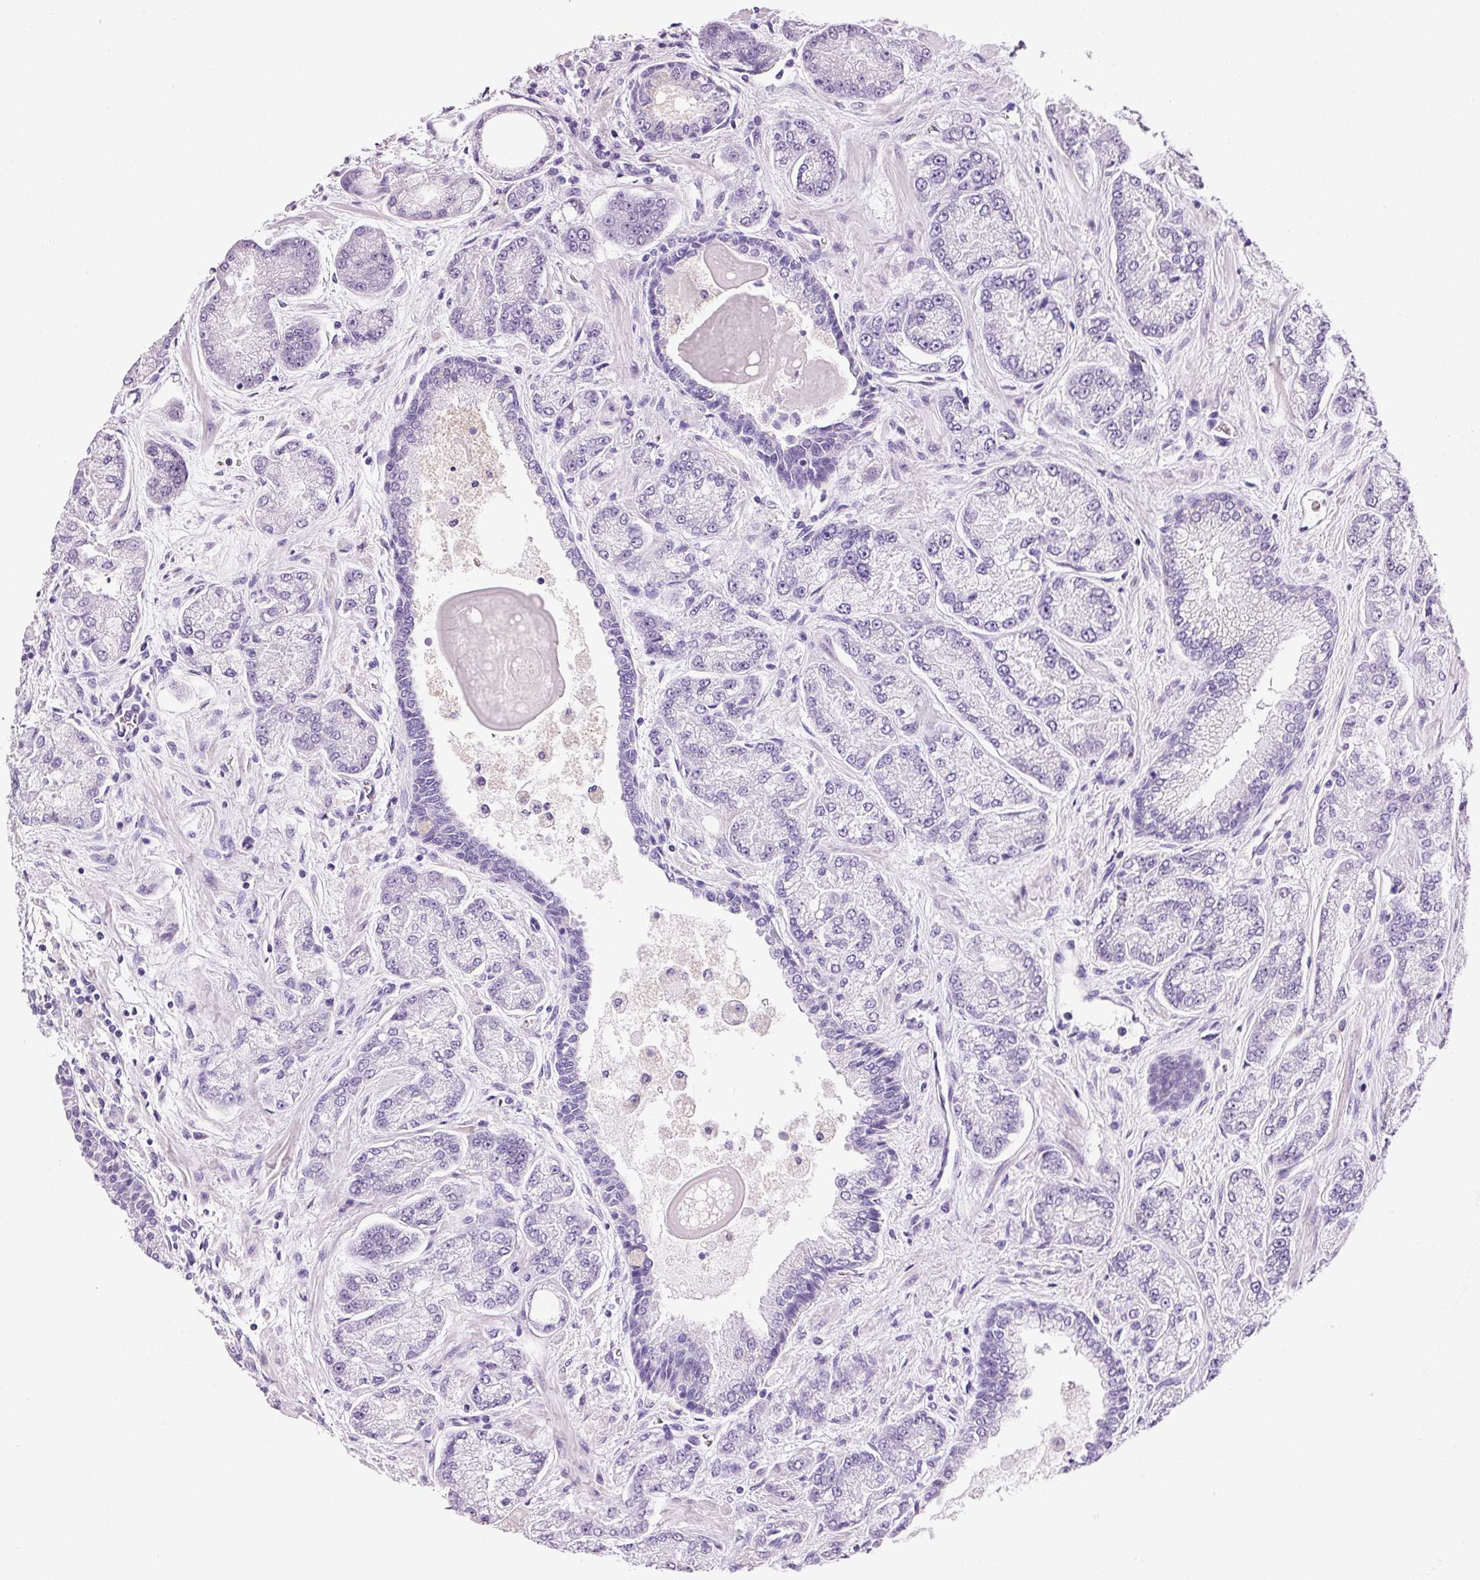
{"staining": {"intensity": "negative", "quantity": "none", "location": "none"}, "tissue": "prostate cancer", "cell_type": "Tumor cells", "image_type": "cancer", "snomed": [{"axis": "morphology", "description": "Adenocarcinoma, High grade"}, {"axis": "topography", "description": "Prostate"}], "caption": "This micrograph is of prostate cancer (adenocarcinoma (high-grade)) stained with immunohistochemistry (IHC) to label a protein in brown with the nuclei are counter-stained blue. There is no expression in tumor cells.", "gene": "ANKRD20A1", "patient": {"sex": "male", "age": 68}}